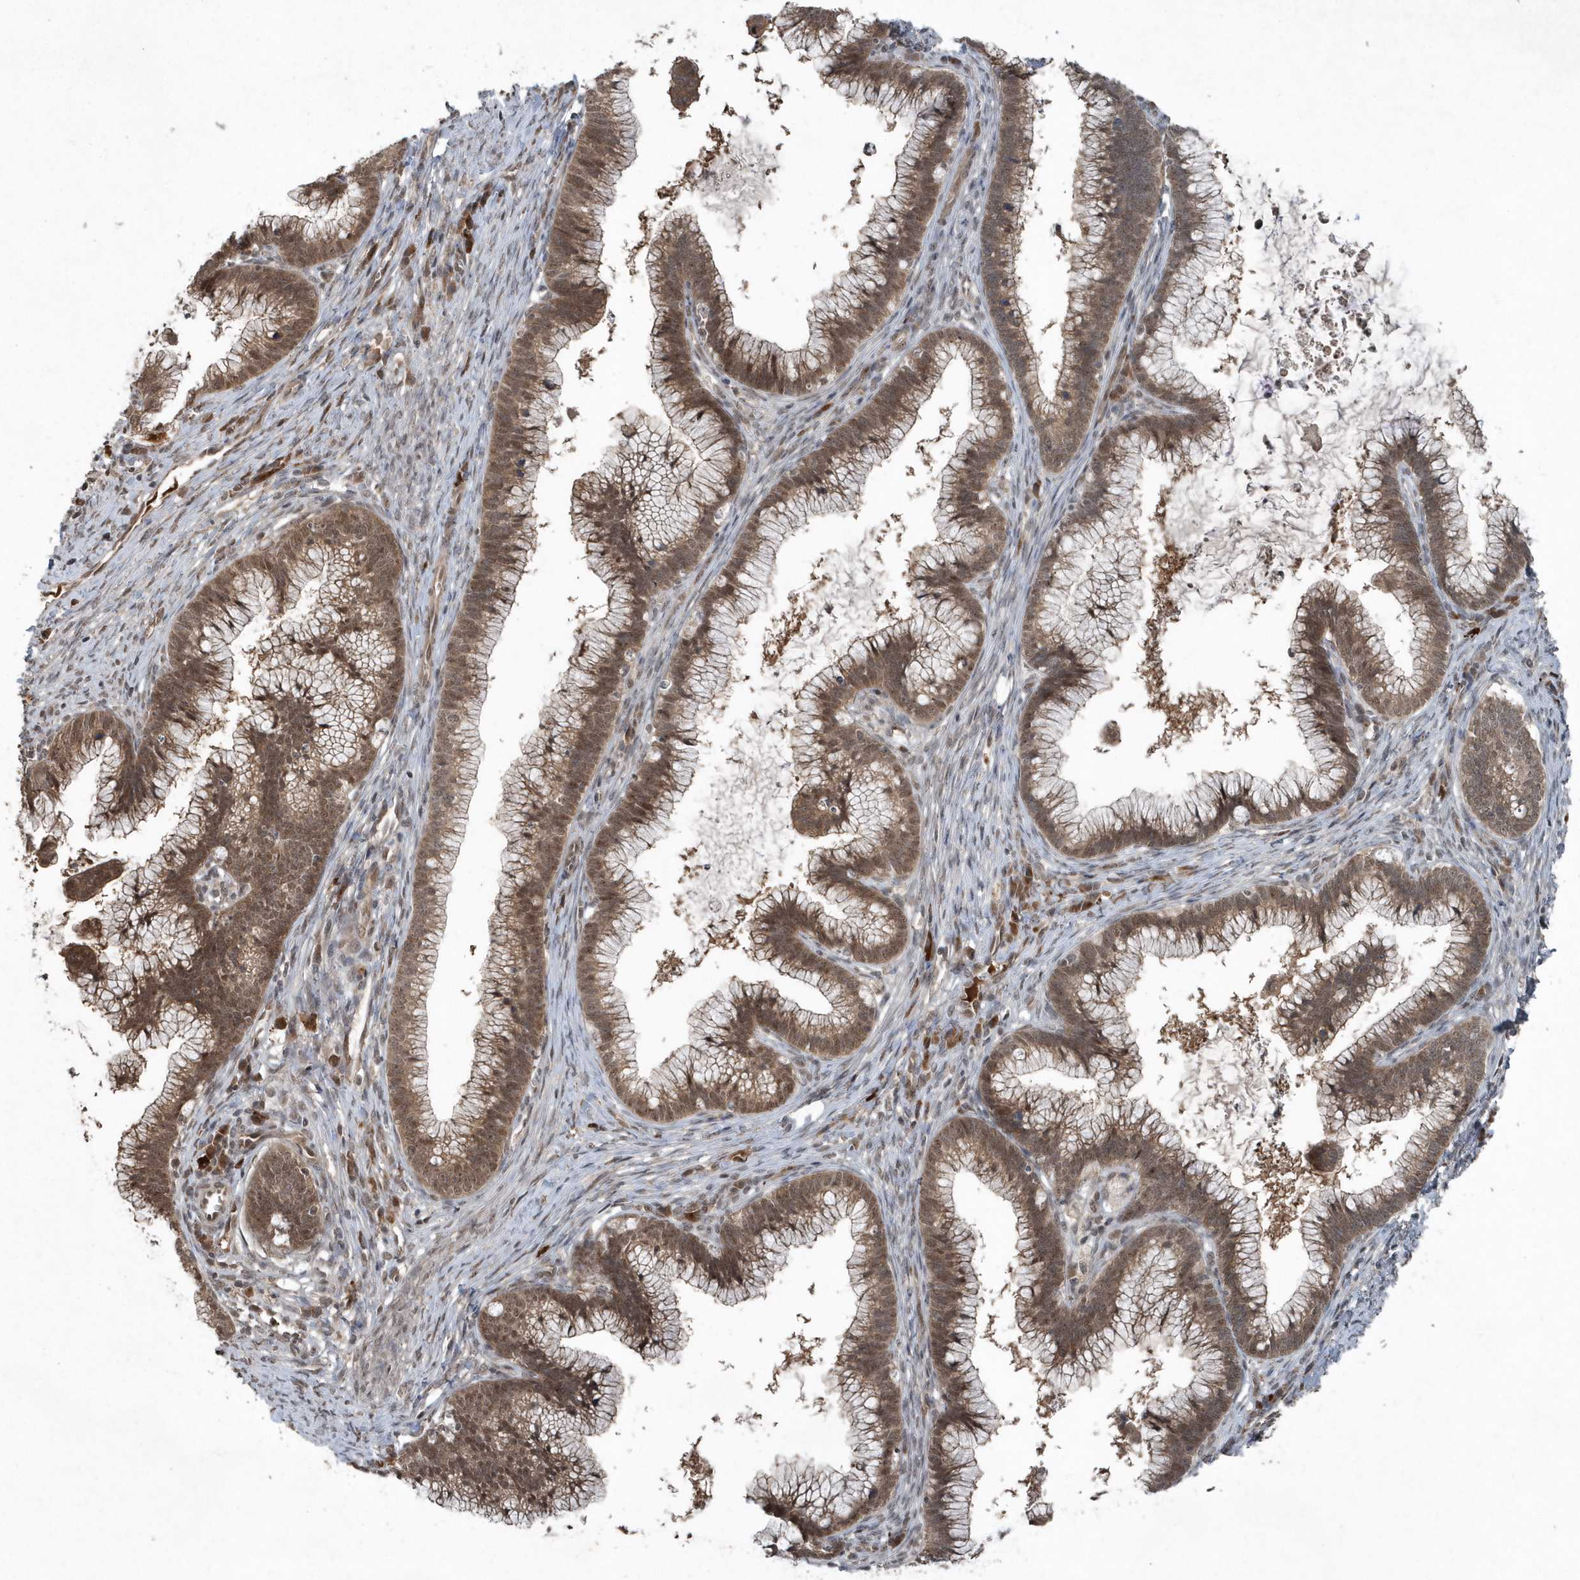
{"staining": {"intensity": "moderate", "quantity": ">75%", "location": "cytoplasmic/membranous,nuclear"}, "tissue": "cervical cancer", "cell_type": "Tumor cells", "image_type": "cancer", "snomed": [{"axis": "morphology", "description": "Adenocarcinoma, NOS"}, {"axis": "topography", "description": "Cervix"}], "caption": "Human cervical cancer stained for a protein (brown) reveals moderate cytoplasmic/membranous and nuclear positive expression in approximately >75% of tumor cells.", "gene": "QTRT2", "patient": {"sex": "female", "age": 36}}